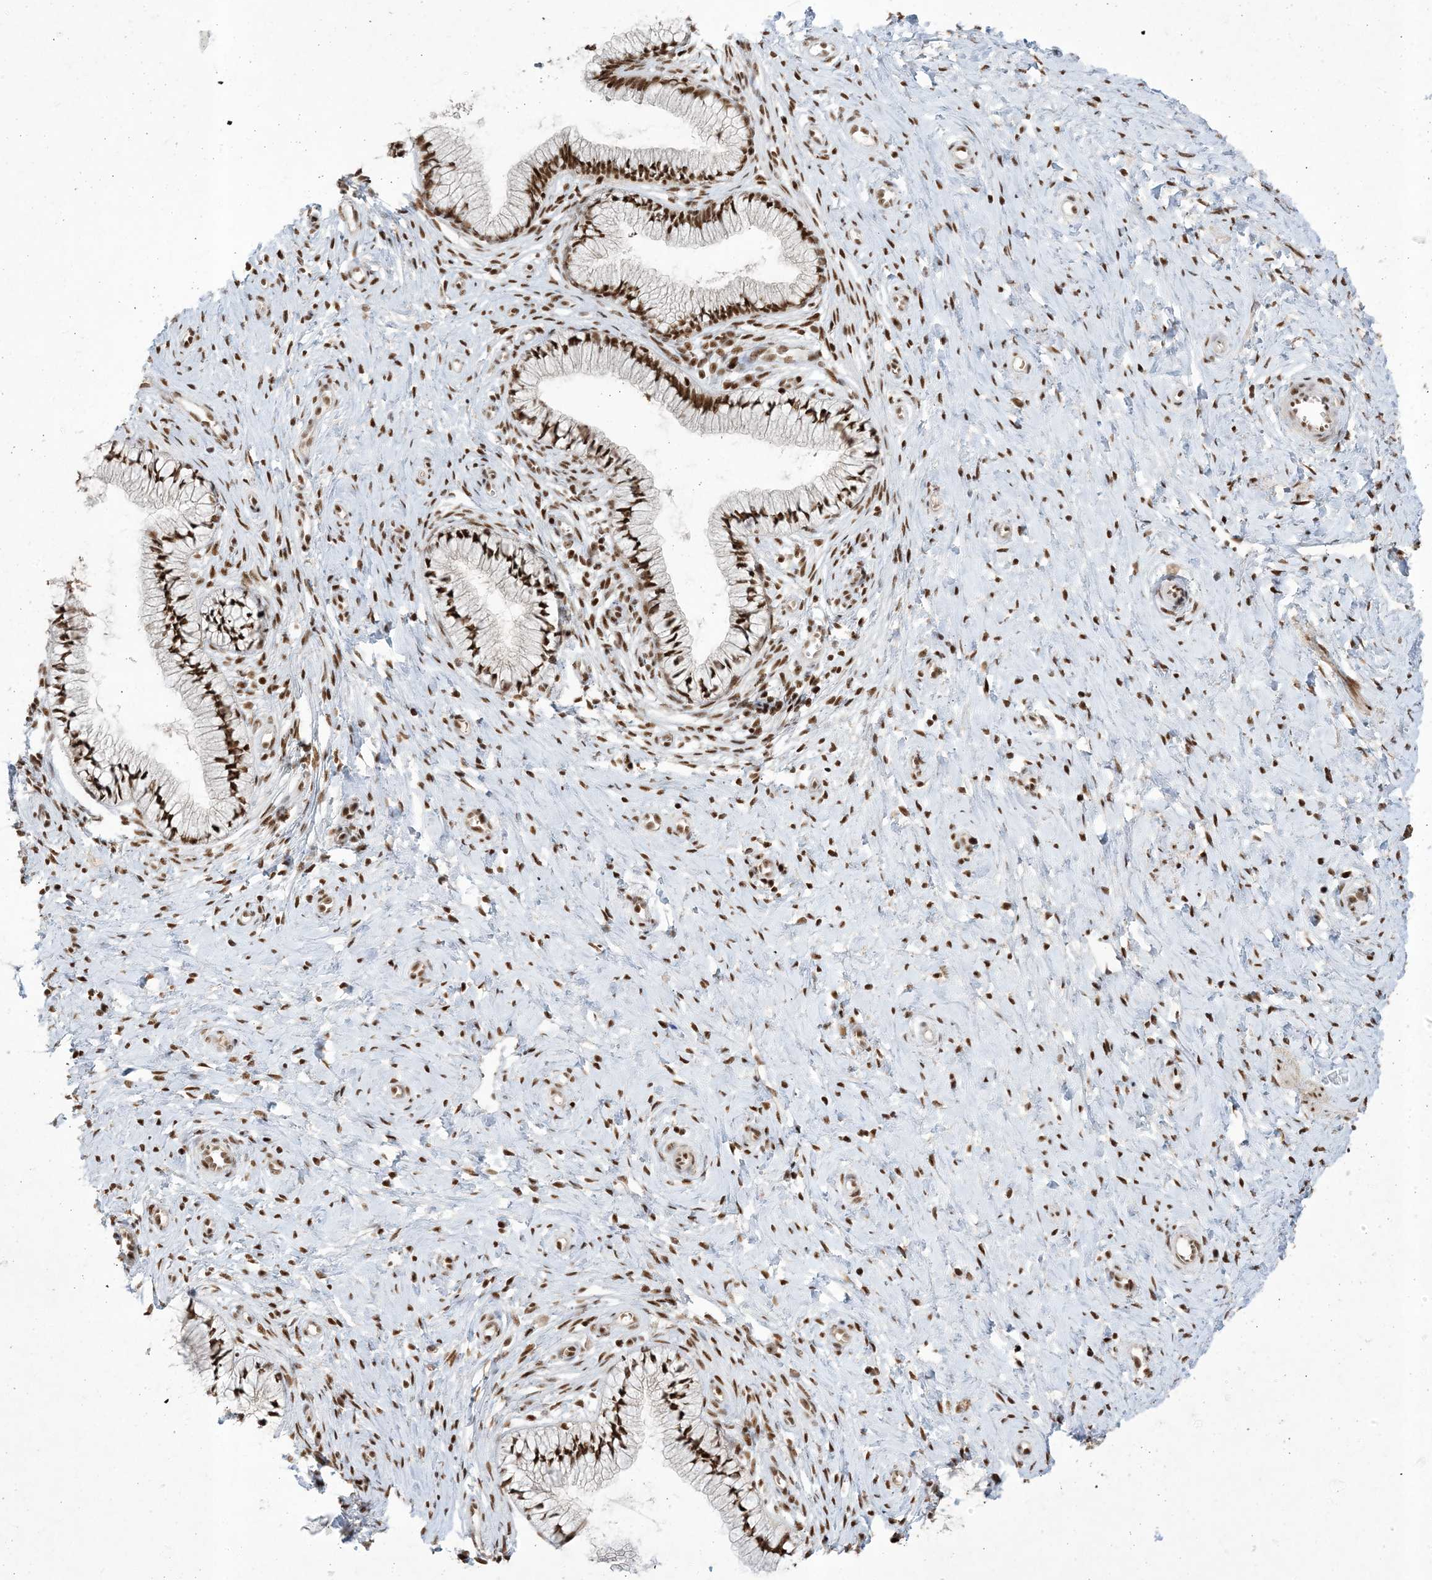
{"staining": {"intensity": "strong", "quantity": ">75%", "location": "nuclear"}, "tissue": "cervix", "cell_type": "Glandular cells", "image_type": "normal", "snomed": [{"axis": "morphology", "description": "Normal tissue, NOS"}, {"axis": "topography", "description": "Cervix"}], "caption": "Cervix stained for a protein (brown) displays strong nuclear positive staining in about >75% of glandular cells.", "gene": "PPIL2", "patient": {"sex": "female", "age": 36}}